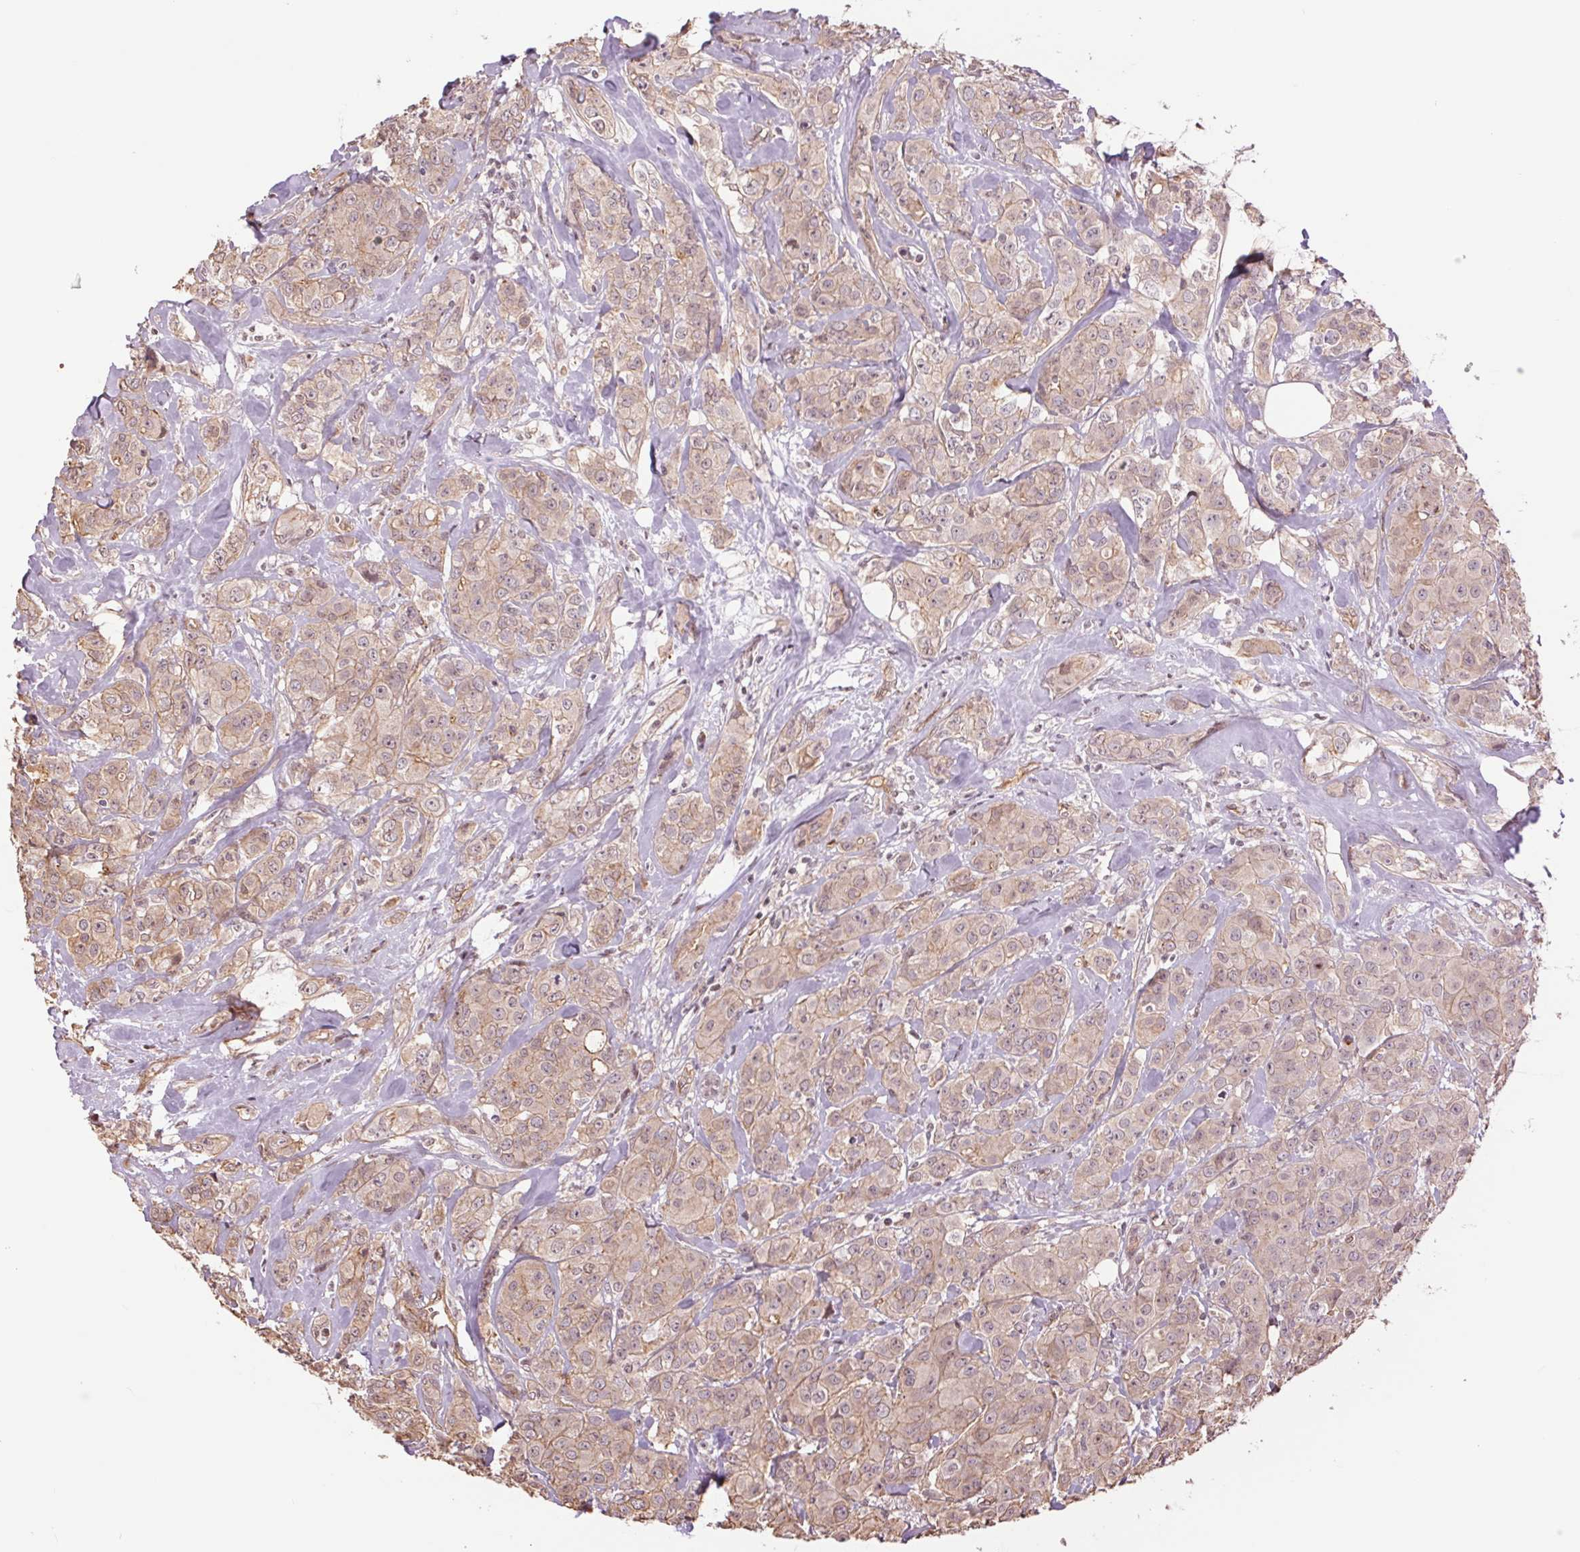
{"staining": {"intensity": "weak", "quantity": "<25%", "location": "cytoplasmic/membranous,nuclear"}, "tissue": "breast cancer", "cell_type": "Tumor cells", "image_type": "cancer", "snomed": [{"axis": "morphology", "description": "Normal tissue, NOS"}, {"axis": "morphology", "description": "Duct carcinoma"}, {"axis": "topography", "description": "Breast"}], "caption": "Immunohistochemistry (IHC) of human breast cancer (invasive ductal carcinoma) shows no expression in tumor cells.", "gene": "PALM", "patient": {"sex": "female", "age": 43}}